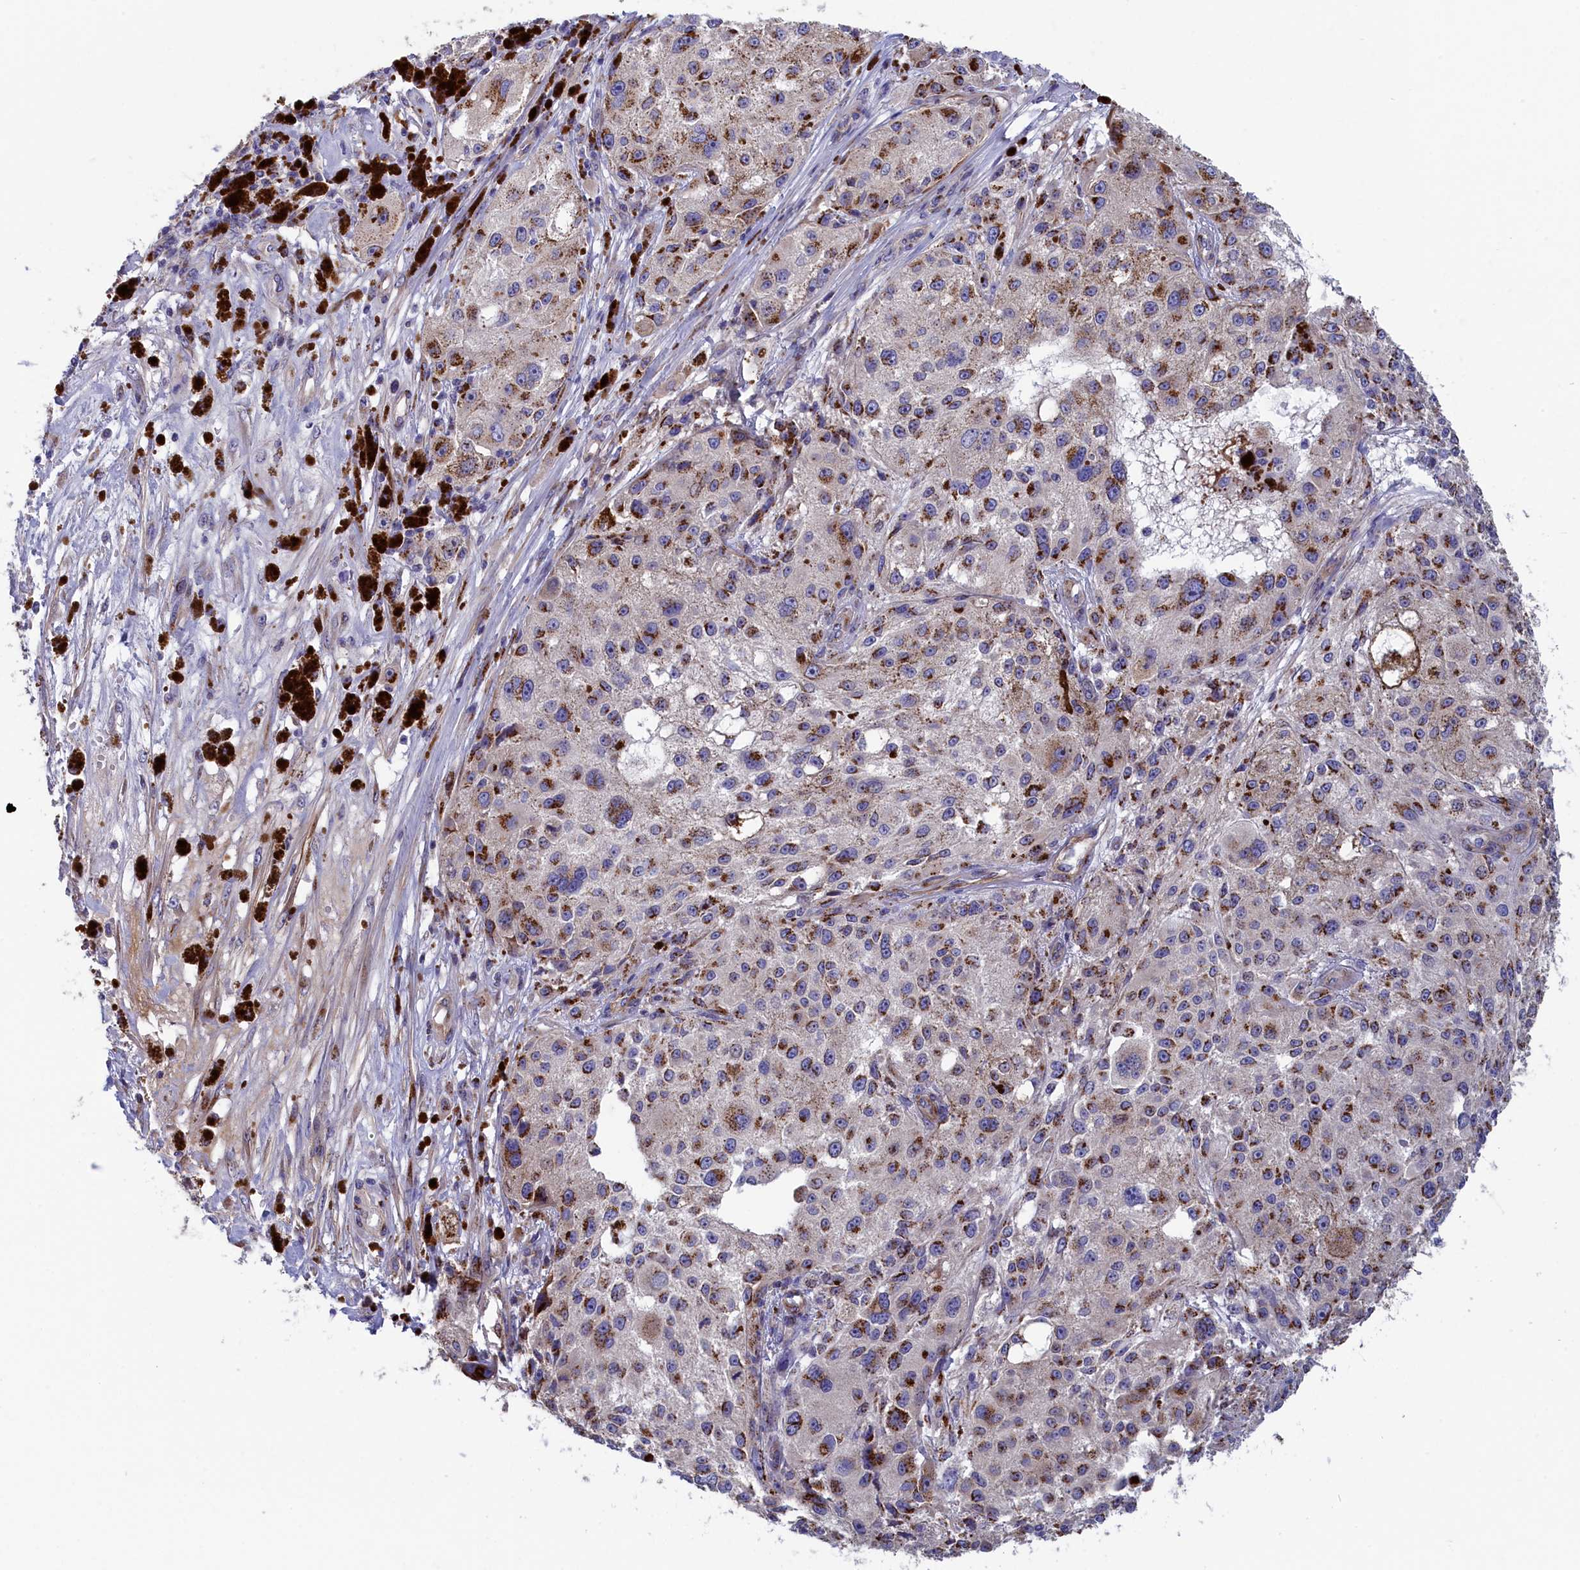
{"staining": {"intensity": "moderate", "quantity": ">75%", "location": "cytoplasmic/membranous"}, "tissue": "melanoma", "cell_type": "Tumor cells", "image_type": "cancer", "snomed": [{"axis": "morphology", "description": "Necrosis, NOS"}, {"axis": "morphology", "description": "Malignant melanoma, NOS"}, {"axis": "topography", "description": "Skin"}], "caption": "Melanoma stained for a protein reveals moderate cytoplasmic/membranous positivity in tumor cells.", "gene": "TUBGCP4", "patient": {"sex": "female", "age": 87}}